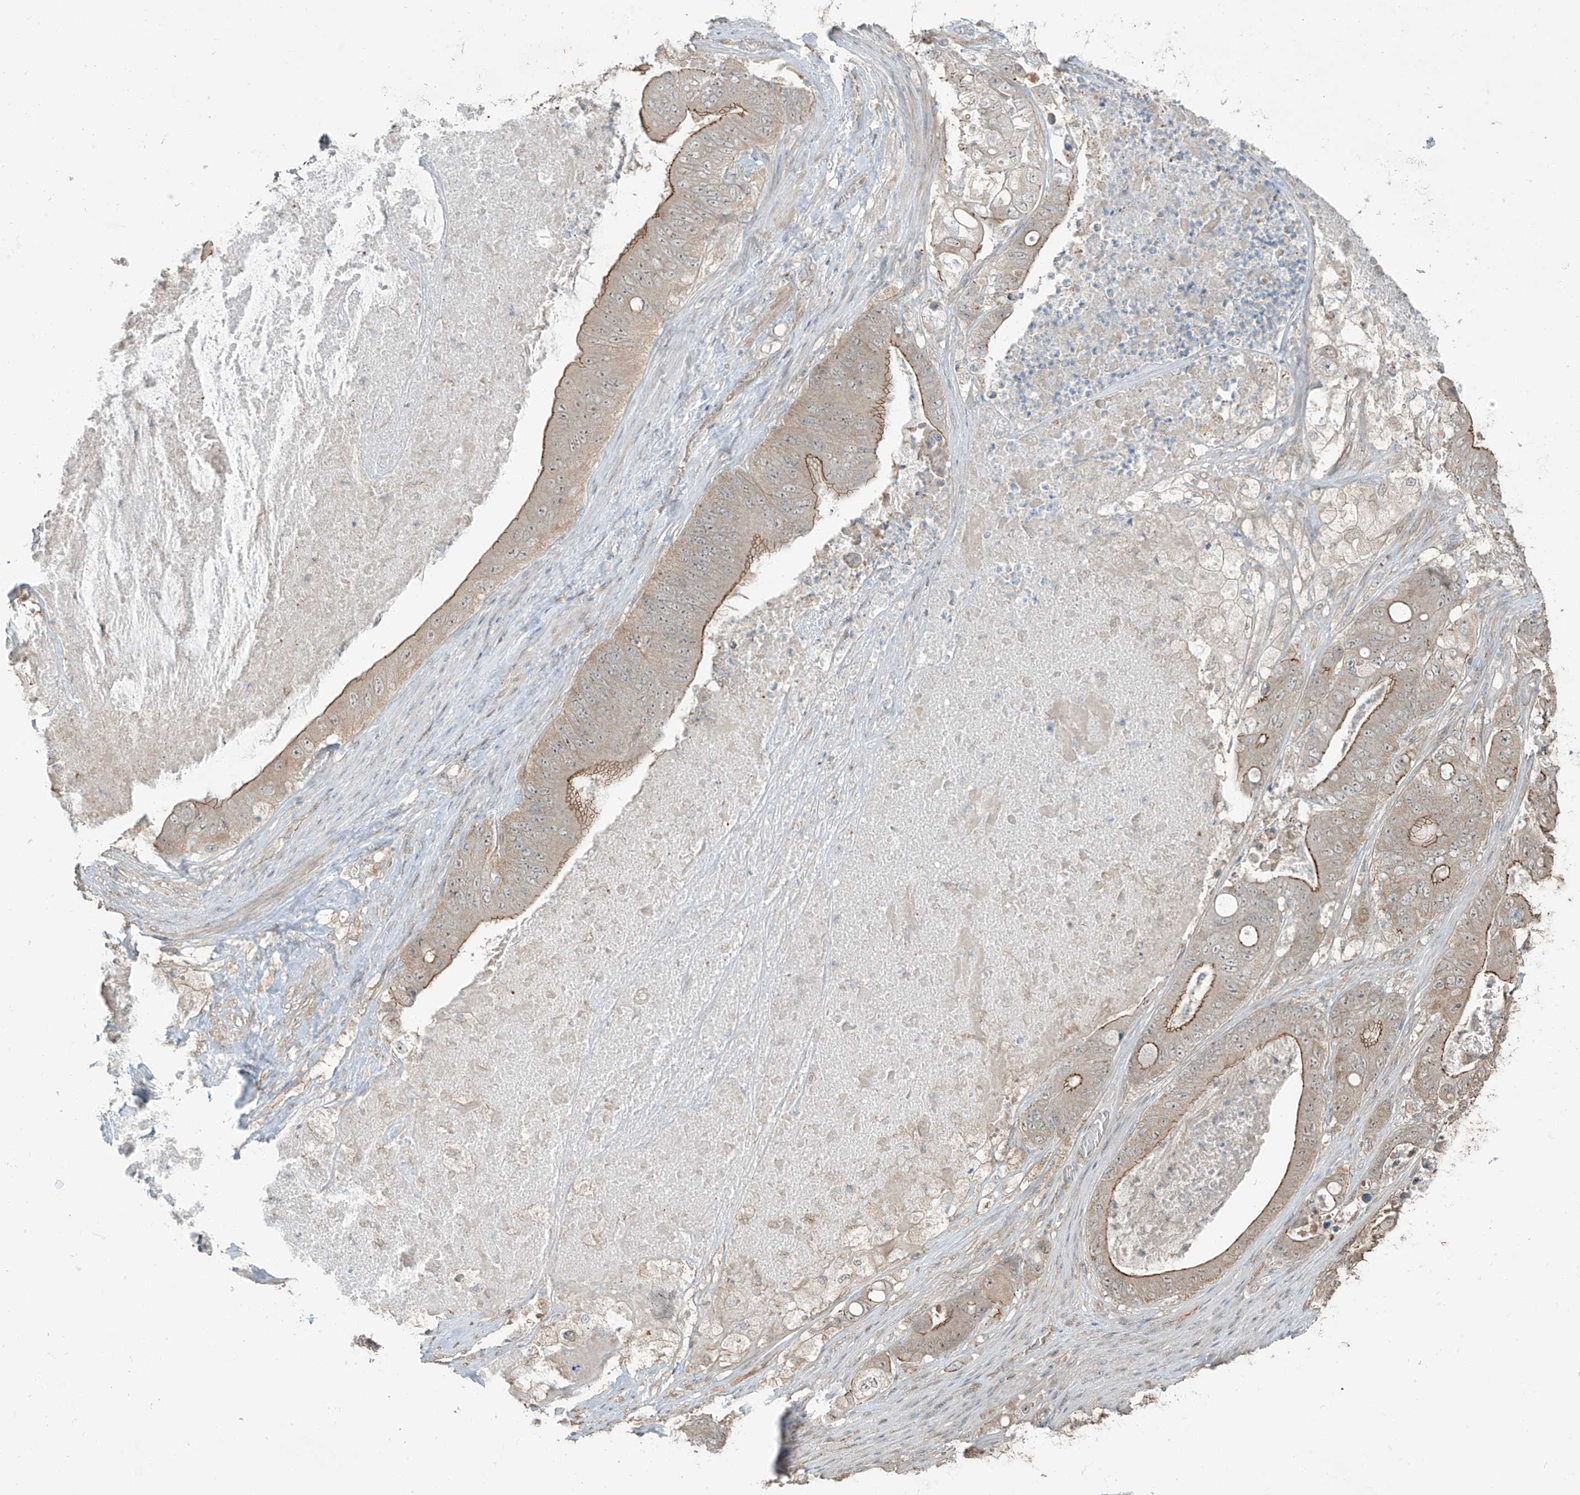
{"staining": {"intensity": "moderate", "quantity": "25%-75%", "location": "cytoplasmic/membranous"}, "tissue": "stomach cancer", "cell_type": "Tumor cells", "image_type": "cancer", "snomed": [{"axis": "morphology", "description": "Adenocarcinoma, NOS"}, {"axis": "topography", "description": "Stomach"}], "caption": "Stomach adenocarcinoma stained with DAB IHC demonstrates medium levels of moderate cytoplasmic/membranous staining in approximately 25%-75% of tumor cells. (brown staining indicates protein expression, while blue staining denotes nuclei).", "gene": "ZNF16", "patient": {"sex": "female", "age": 73}}